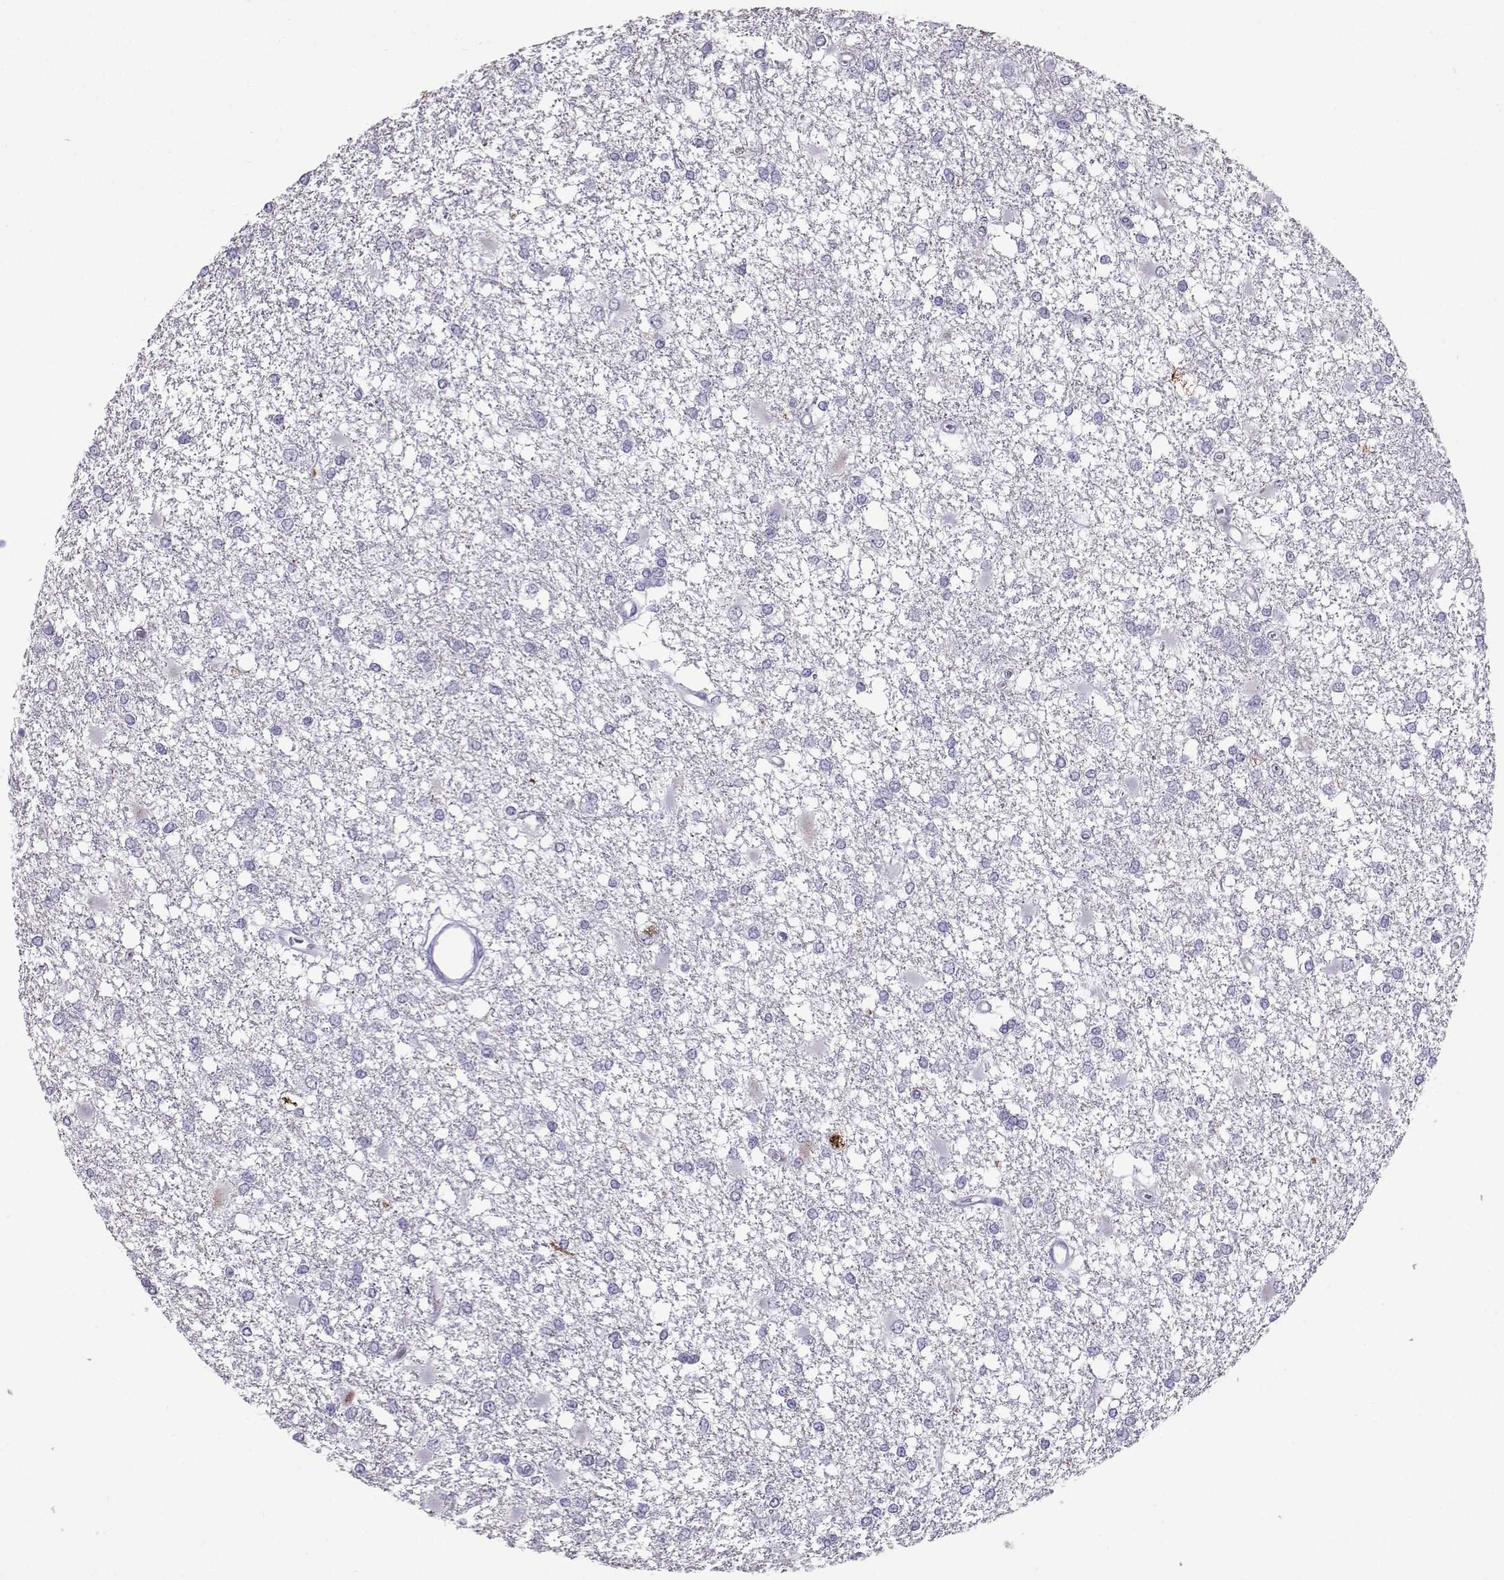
{"staining": {"intensity": "negative", "quantity": "none", "location": "none"}, "tissue": "glioma", "cell_type": "Tumor cells", "image_type": "cancer", "snomed": [{"axis": "morphology", "description": "Glioma, malignant, High grade"}, {"axis": "topography", "description": "Cerebral cortex"}], "caption": "This is an immunohistochemistry micrograph of human glioma. There is no staining in tumor cells.", "gene": "DMRT3", "patient": {"sex": "male", "age": 79}}